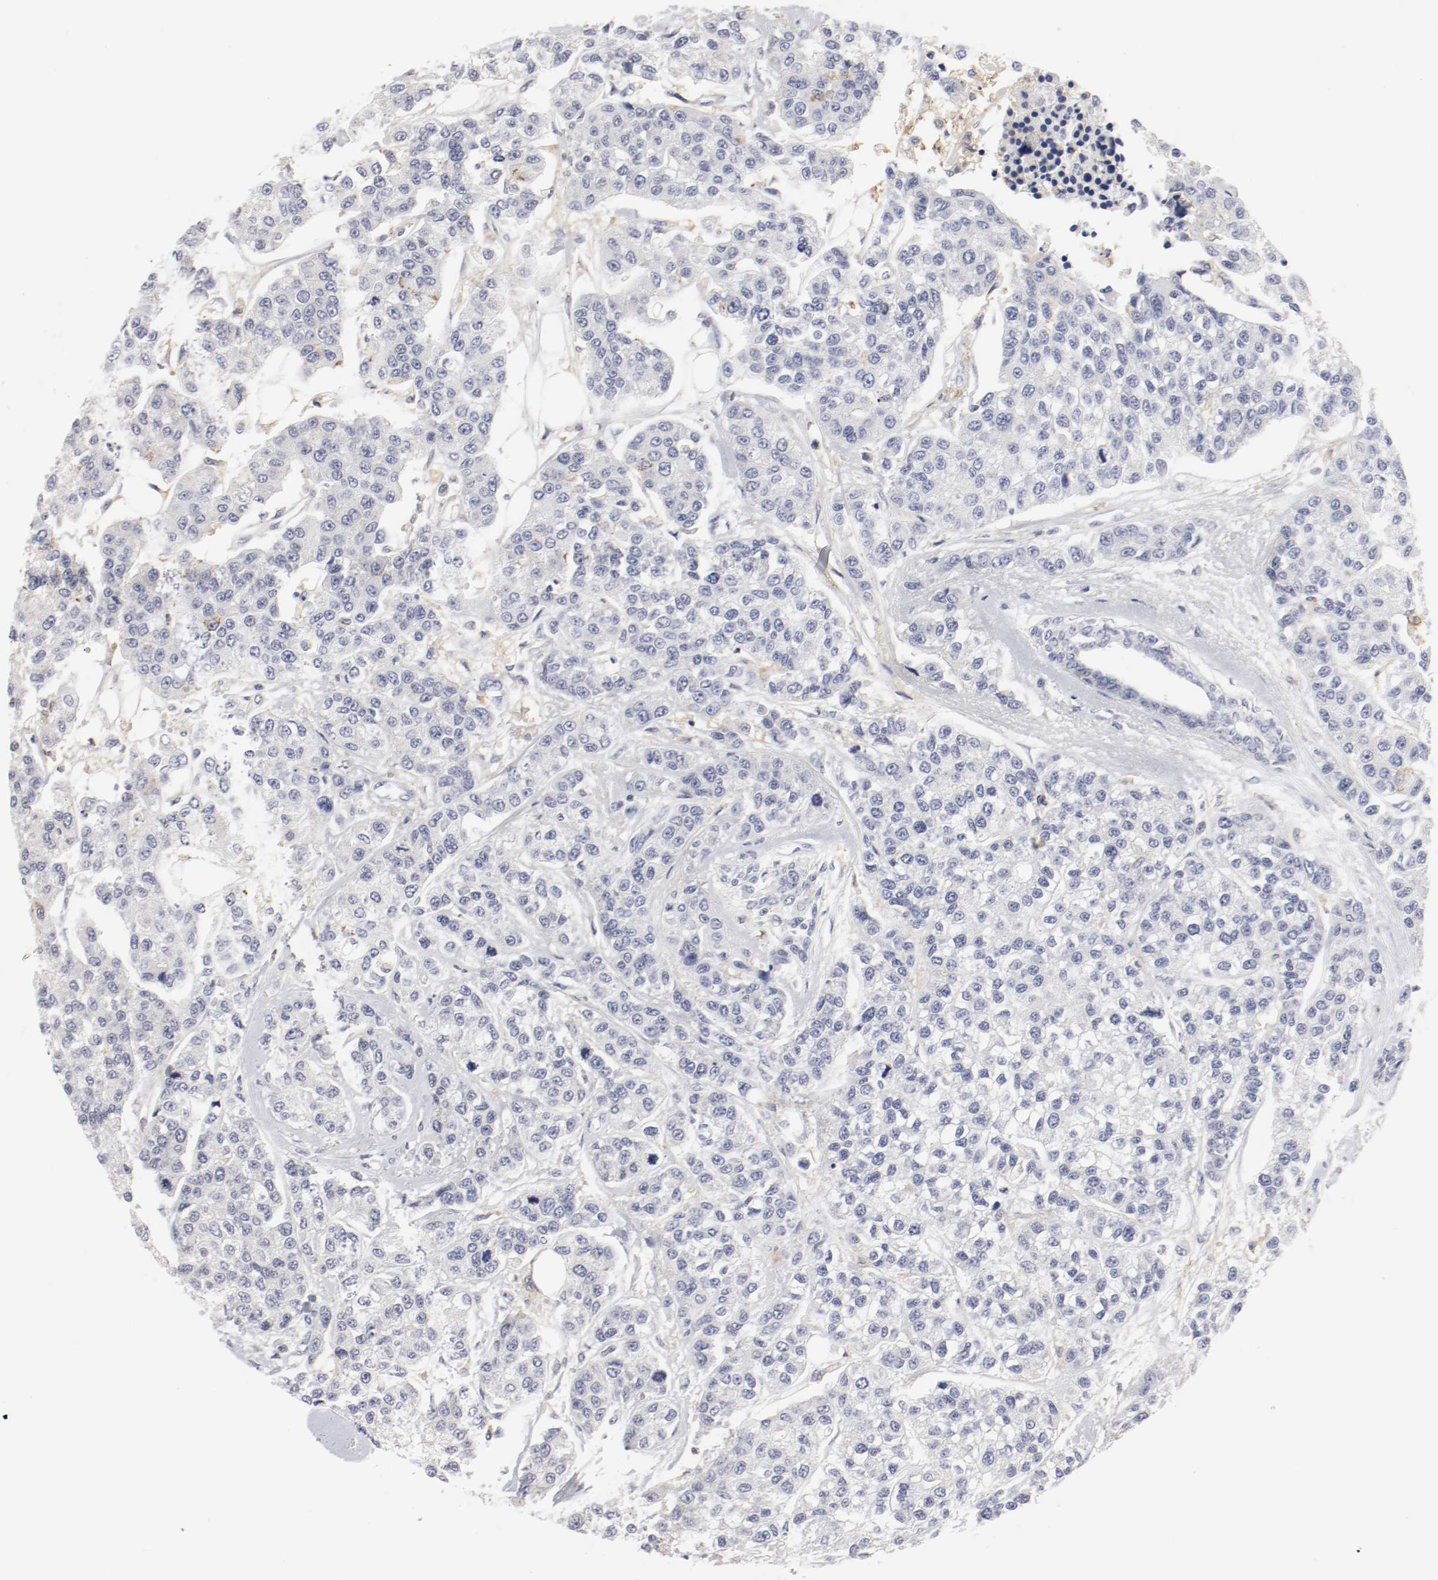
{"staining": {"intensity": "negative", "quantity": "none", "location": "none"}, "tissue": "breast cancer", "cell_type": "Tumor cells", "image_type": "cancer", "snomed": [{"axis": "morphology", "description": "Duct carcinoma"}, {"axis": "topography", "description": "Breast"}], "caption": "This is a photomicrograph of immunohistochemistry (IHC) staining of intraductal carcinoma (breast), which shows no positivity in tumor cells.", "gene": "ITGAX", "patient": {"sex": "female", "age": 51}}